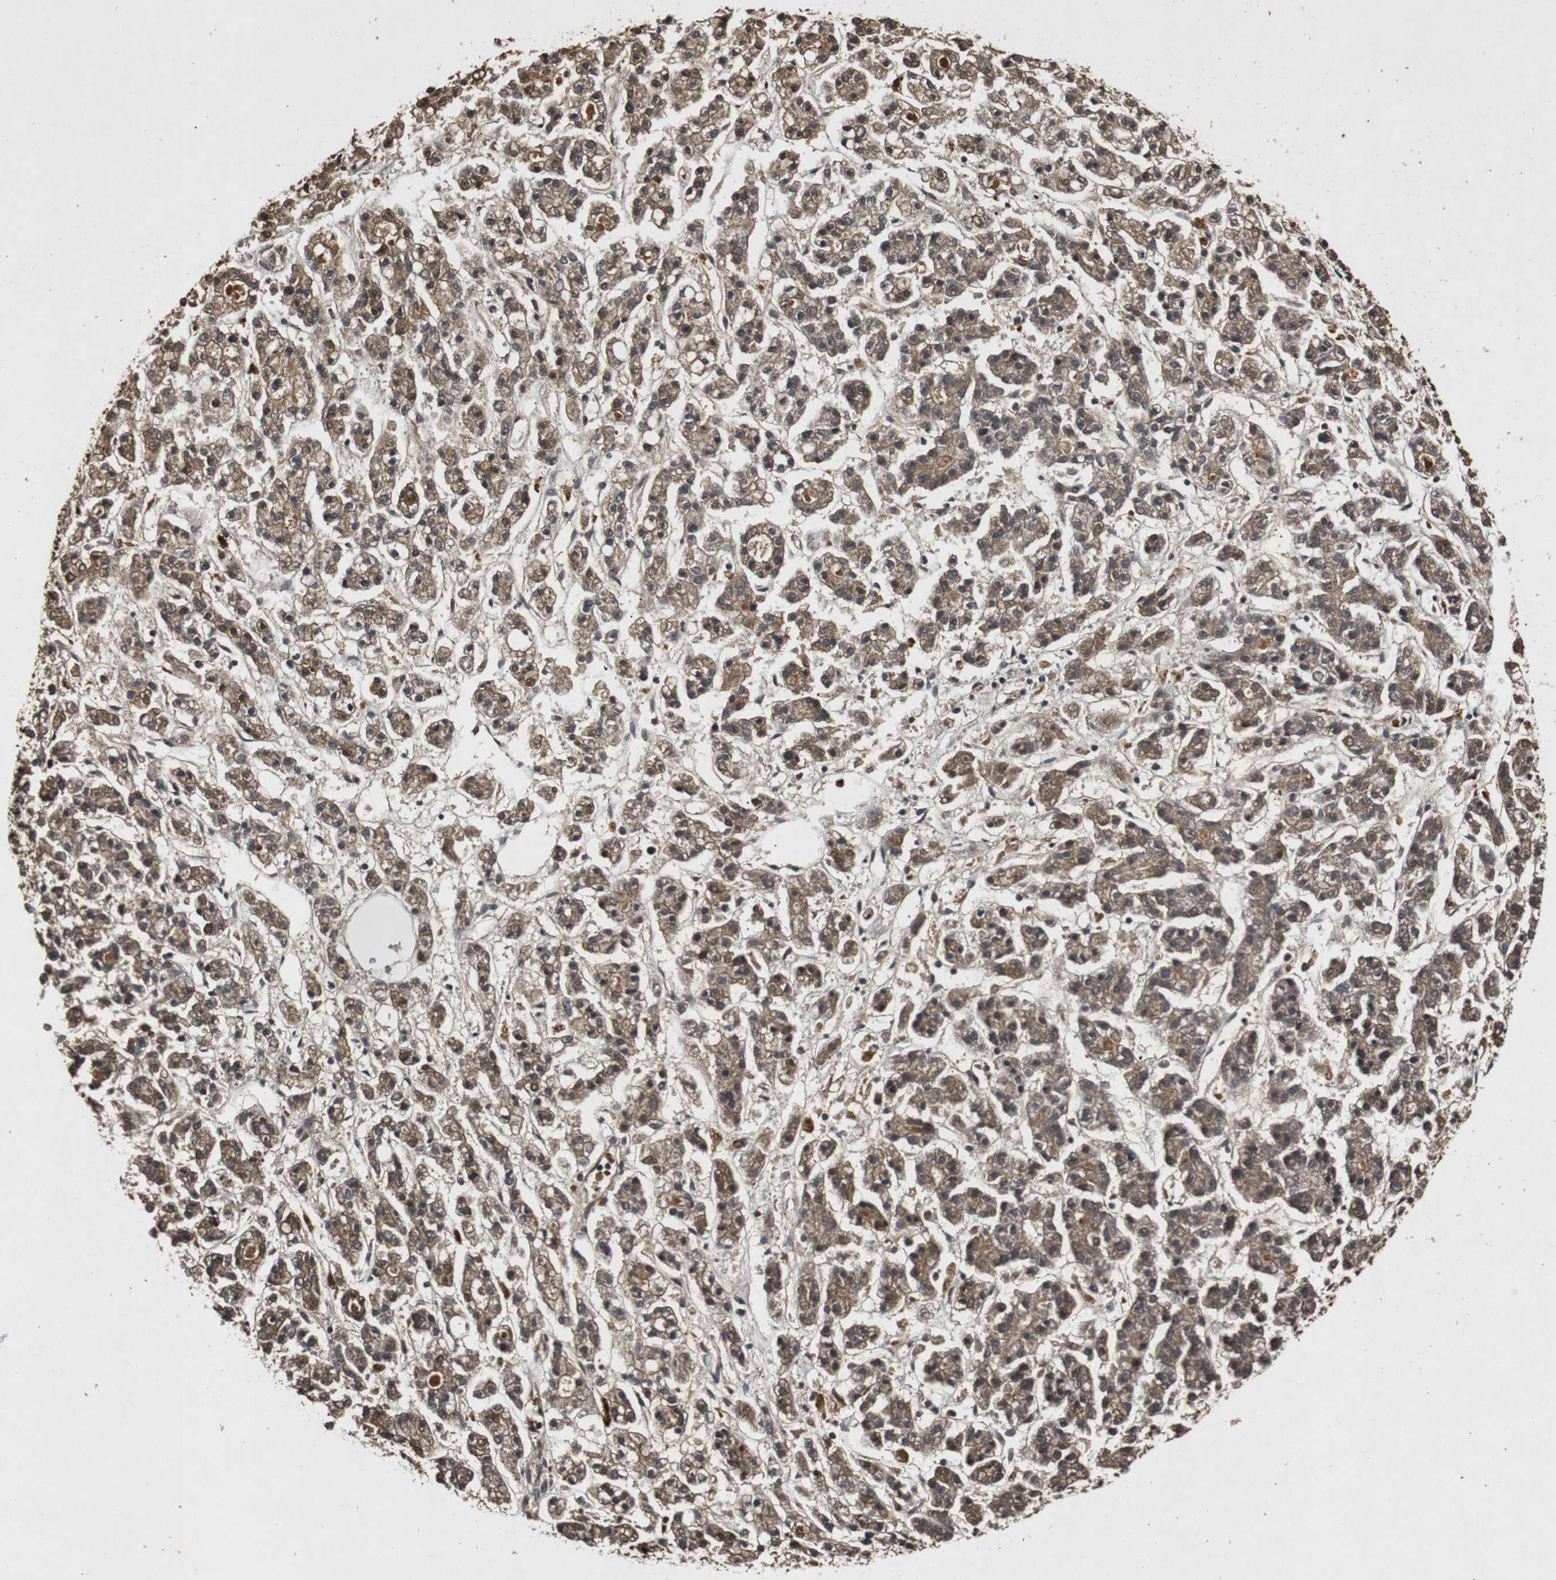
{"staining": {"intensity": "moderate", "quantity": ">75%", "location": "cytoplasmic/membranous"}, "tissue": "liver cancer", "cell_type": "Tumor cells", "image_type": "cancer", "snomed": [{"axis": "morphology", "description": "Carcinoma, Hepatocellular, NOS"}, {"axis": "topography", "description": "Liver"}], "caption": "A photomicrograph showing moderate cytoplasmic/membranous positivity in approximately >75% of tumor cells in liver cancer, as visualized by brown immunohistochemical staining.", "gene": "SLIT2", "patient": {"sex": "male", "age": 70}}